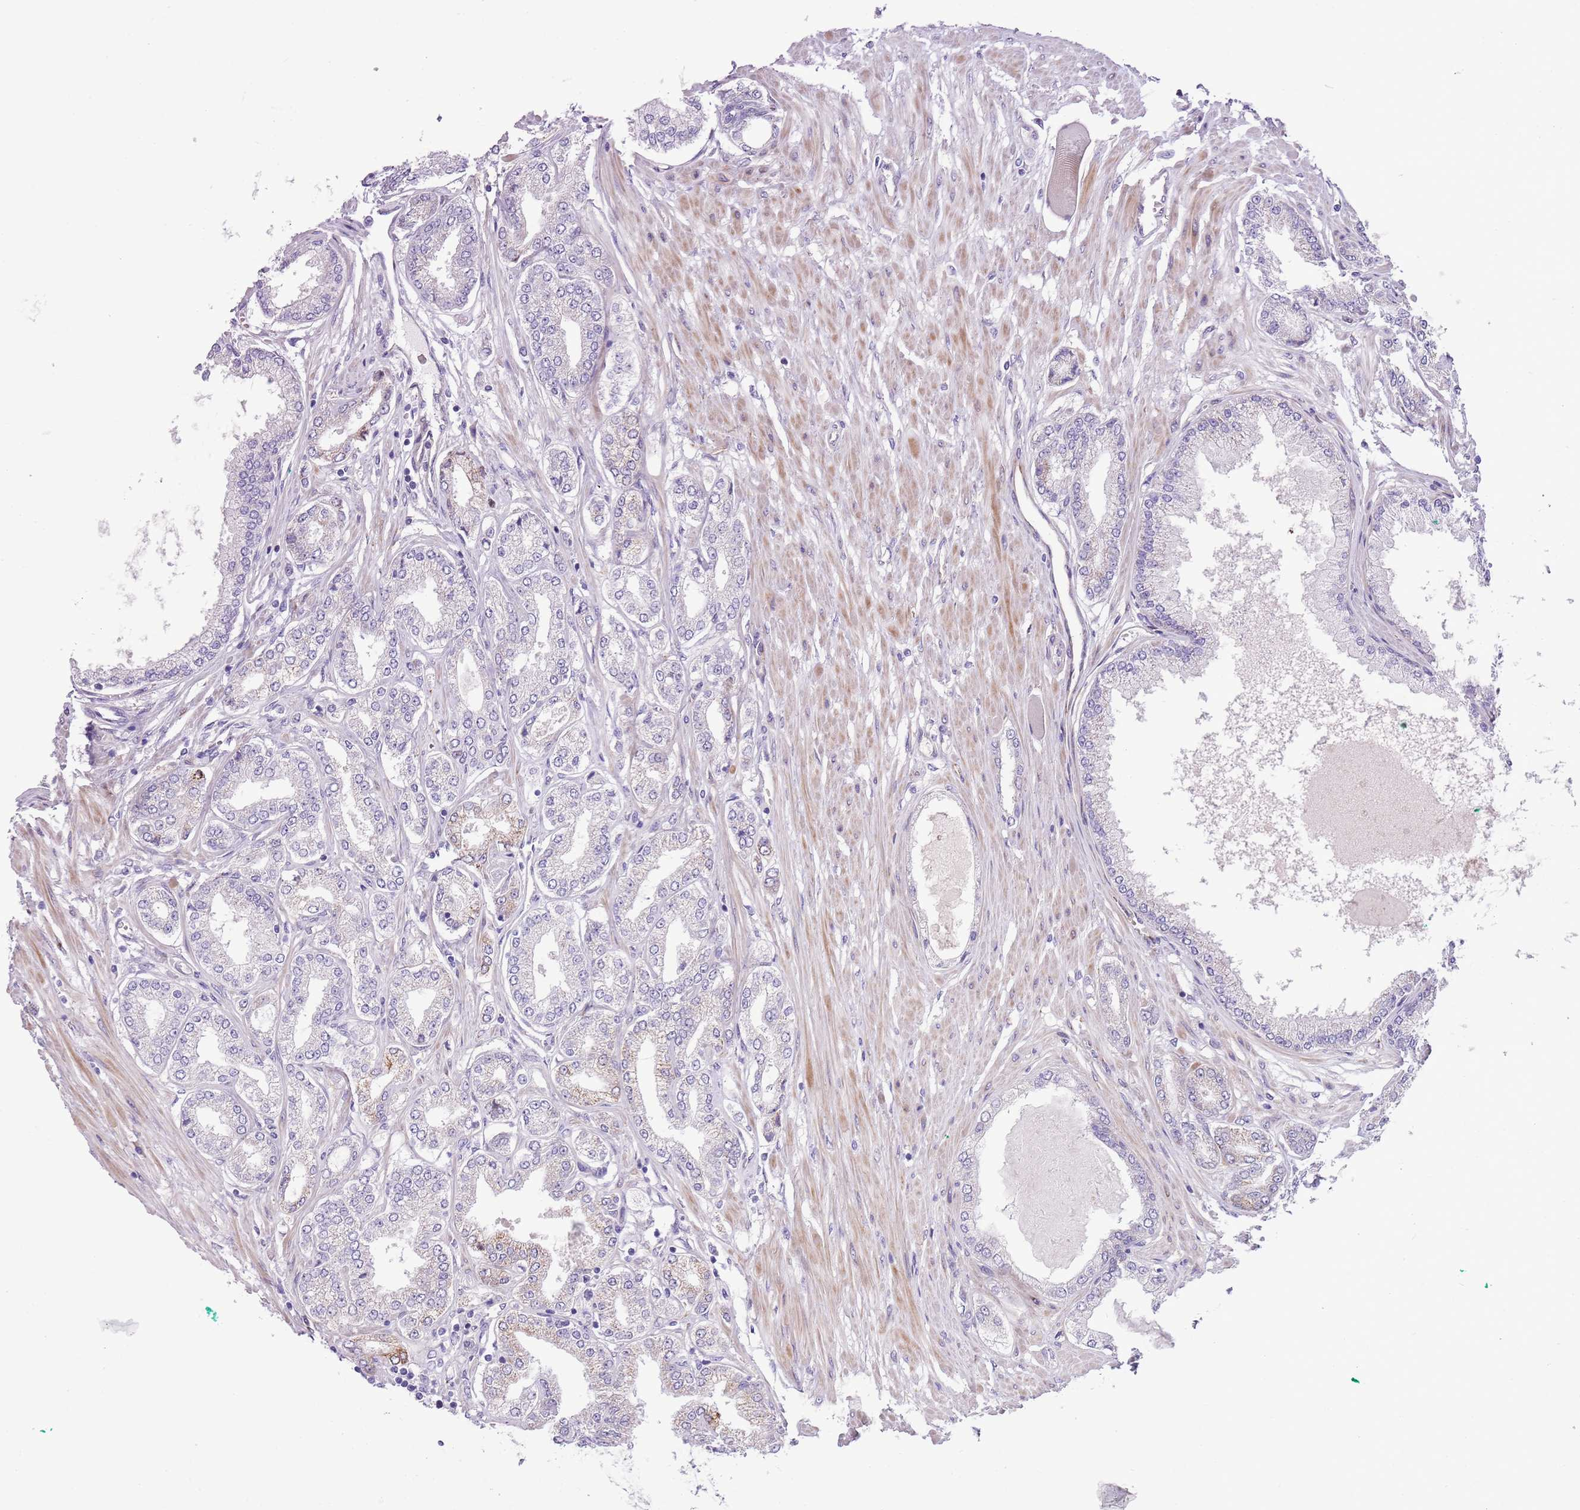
{"staining": {"intensity": "negative", "quantity": "none", "location": "none"}, "tissue": "prostate cancer", "cell_type": "Tumor cells", "image_type": "cancer", "snomed": [{"axis": "morphology", "description": "Adenocarcinoma, Low grade"}, {"axis": "topography", "description": "Prostate"}], "caption": "This is an IHC photomicrograph of low-grade adenocarcinoma (prostate). There is no expression in tumor cells.", "gene": "MRPL32", "patient": {"sex": "male", "age": 63}}